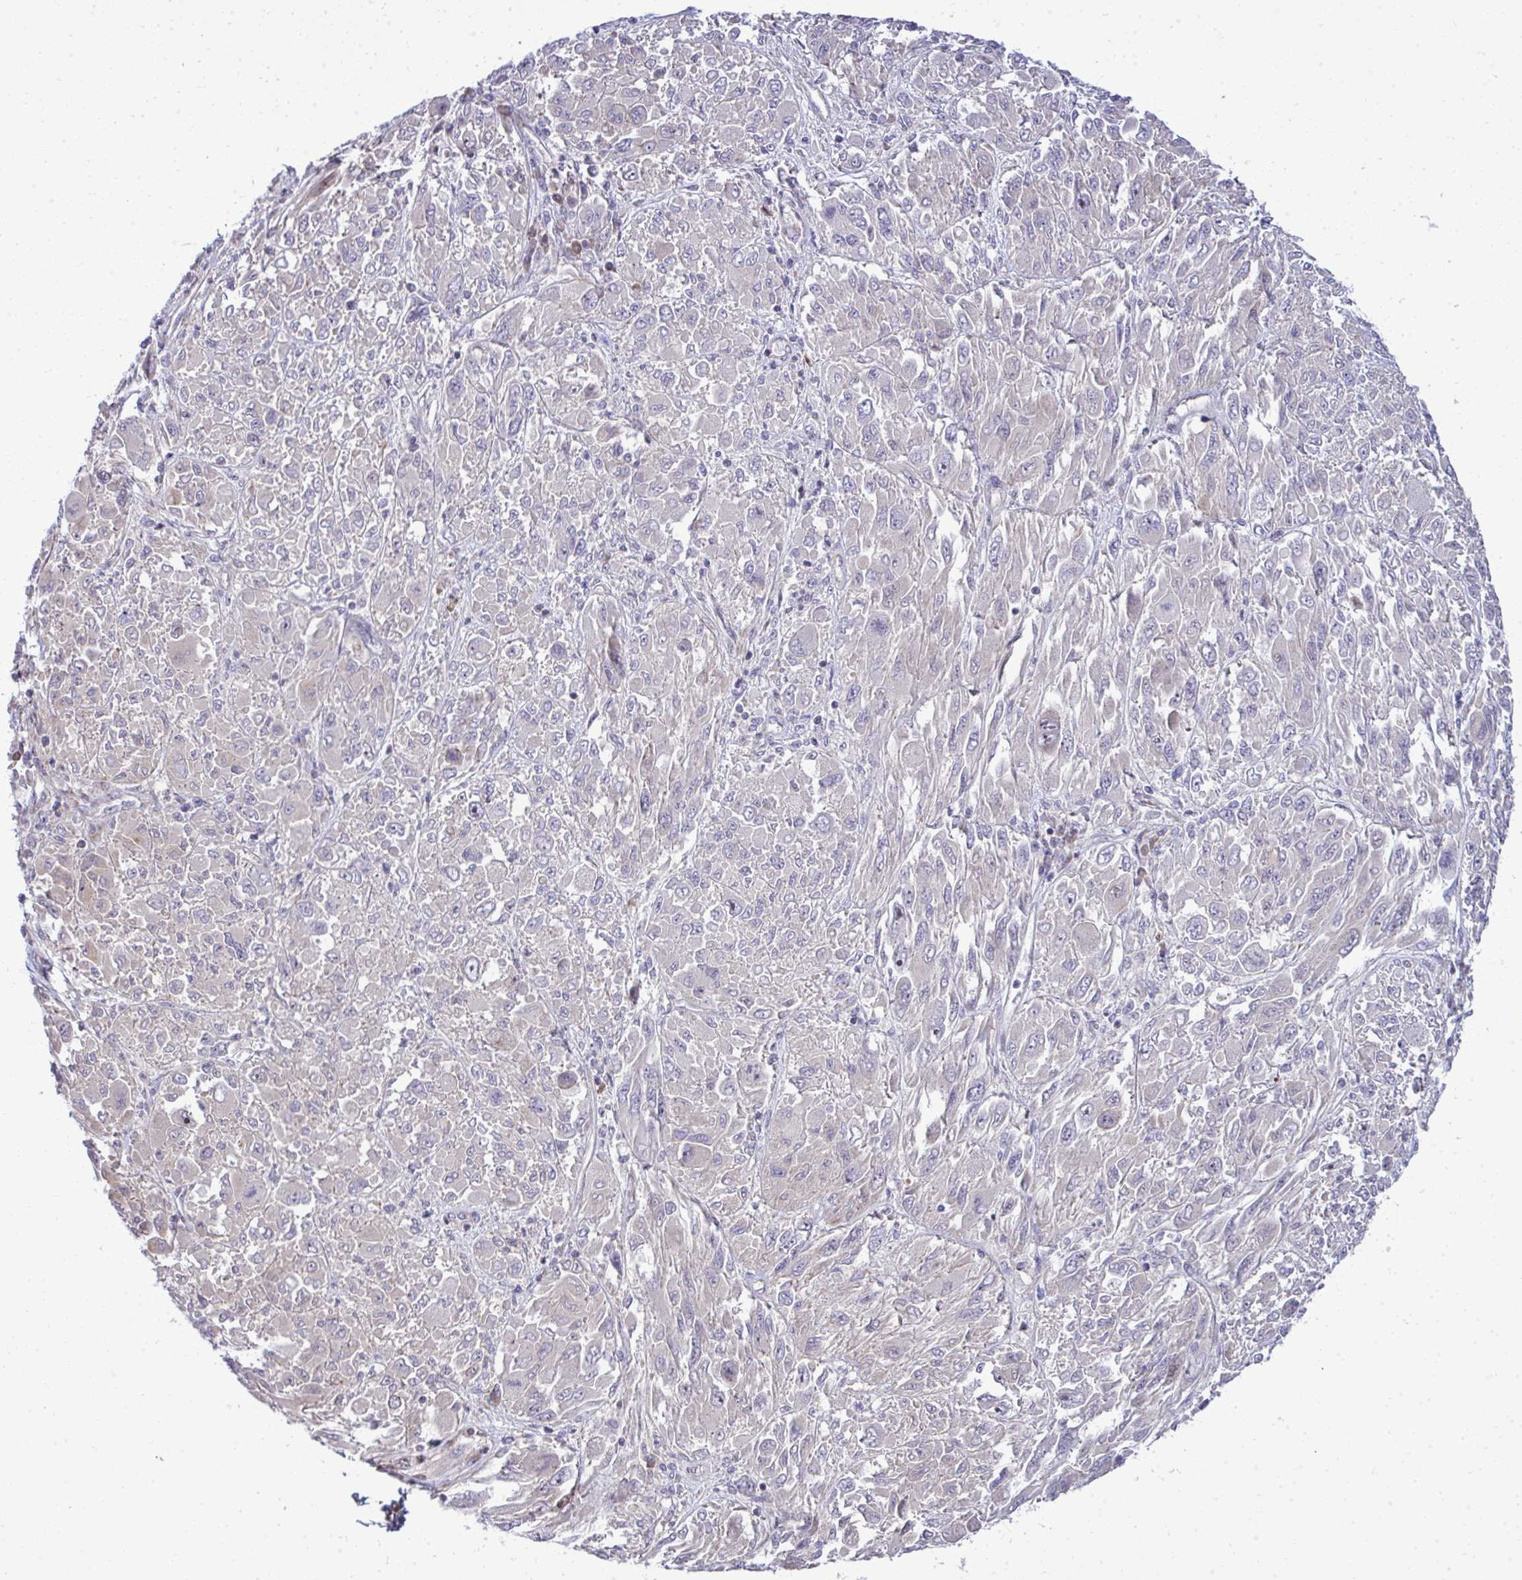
{"staining": {"intensity": "negative", "quantity": "none", "location": "none"}, "tissue": "melanoma", "cell_type": "Tumor cells", "image_type": "cancer", "snomed": [{"axis": "morphology", "description": "Malignant melanoma, NOS"}, {"axis": "topography", "description": "Skin"}], "caption": "This photomicrograph is of melanoma stained with immunohistochemistry to label a protein in brown with the nuclei are counter-stained blue. There is no staining in tumor cells.", "gene": "ZSCAN9", "patient": {"sex": "female", "age": 91}}